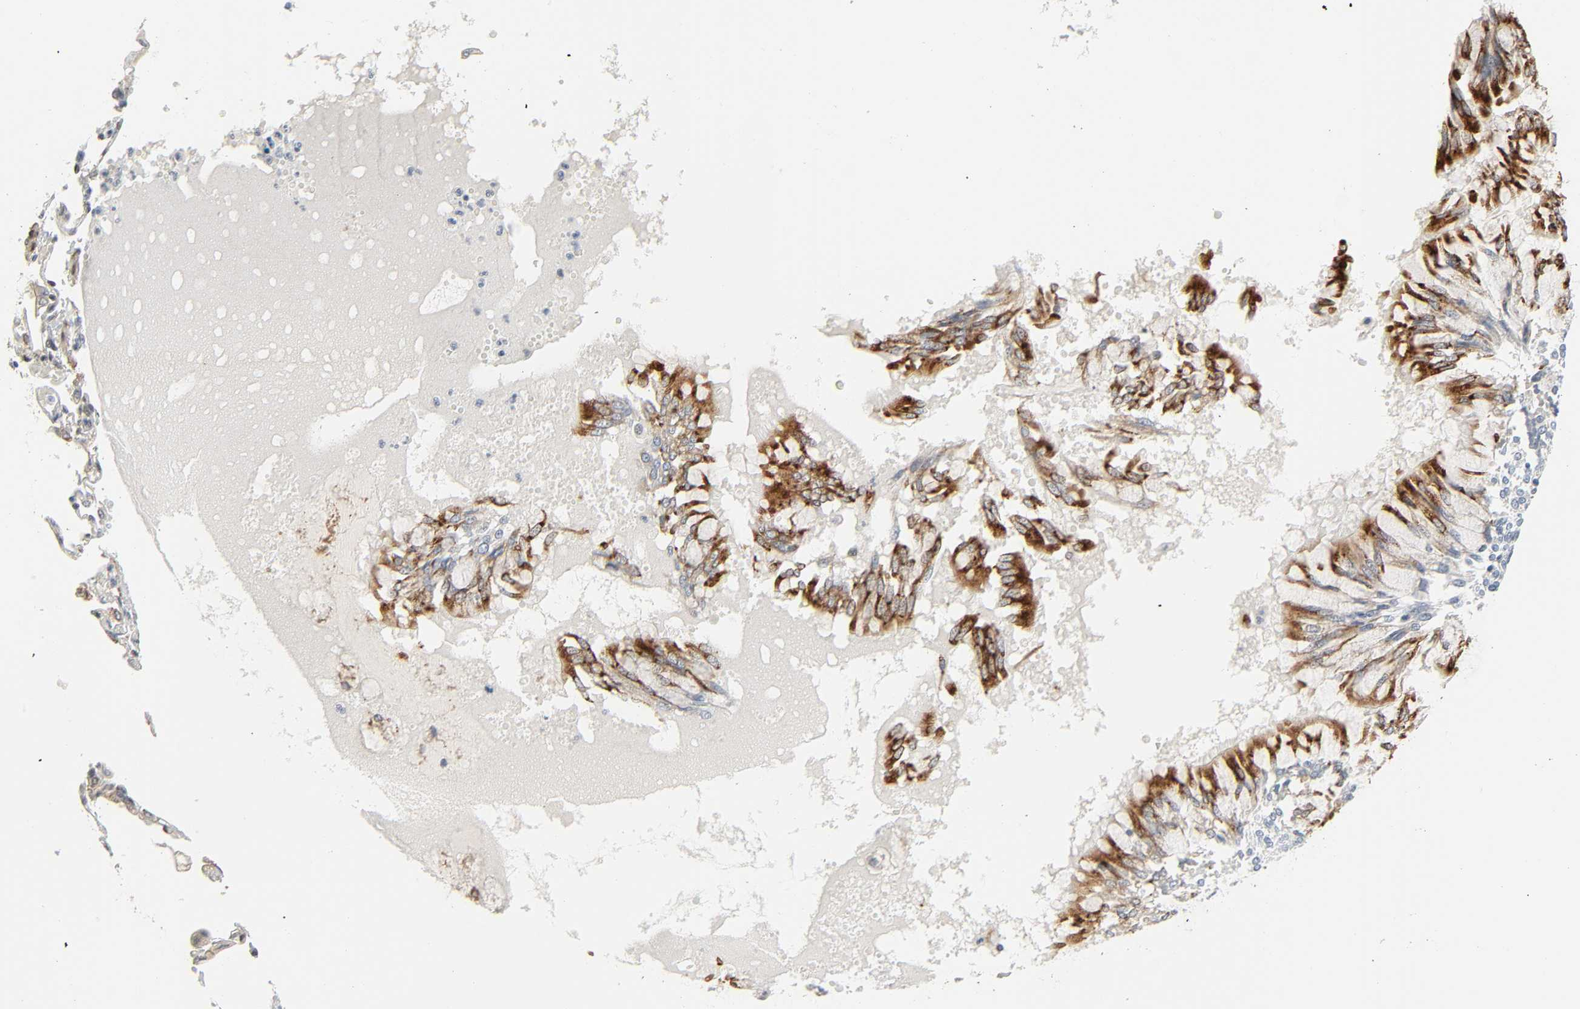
{"staining": {"intensity": "strong", "quantity": ">75%", "location": "cytoplasmic/membranous"}, "tissue": "bronchus", "cell_type": "Respiratory epithelial cells", "image_type": "normal", "snomed": [{"axis": "morphology", "description": "Normal tissue, NOS"}, {"axis": "topography", "description": "Cartilage tissue"}, {"axis": "topography", "description": "Bronchus"}, {"axis": "topography", "description": "Lung"}, {"axis": "topography", "description": "Peripheral nerve tissue"}], "caption": "Strong cytoplasmic/membranous expression is seen in about >75% of respiratory epithelial cells in benign bronchus.", "gene": "ZBTB16", "patient": {"sex": "female", "age": 49}}